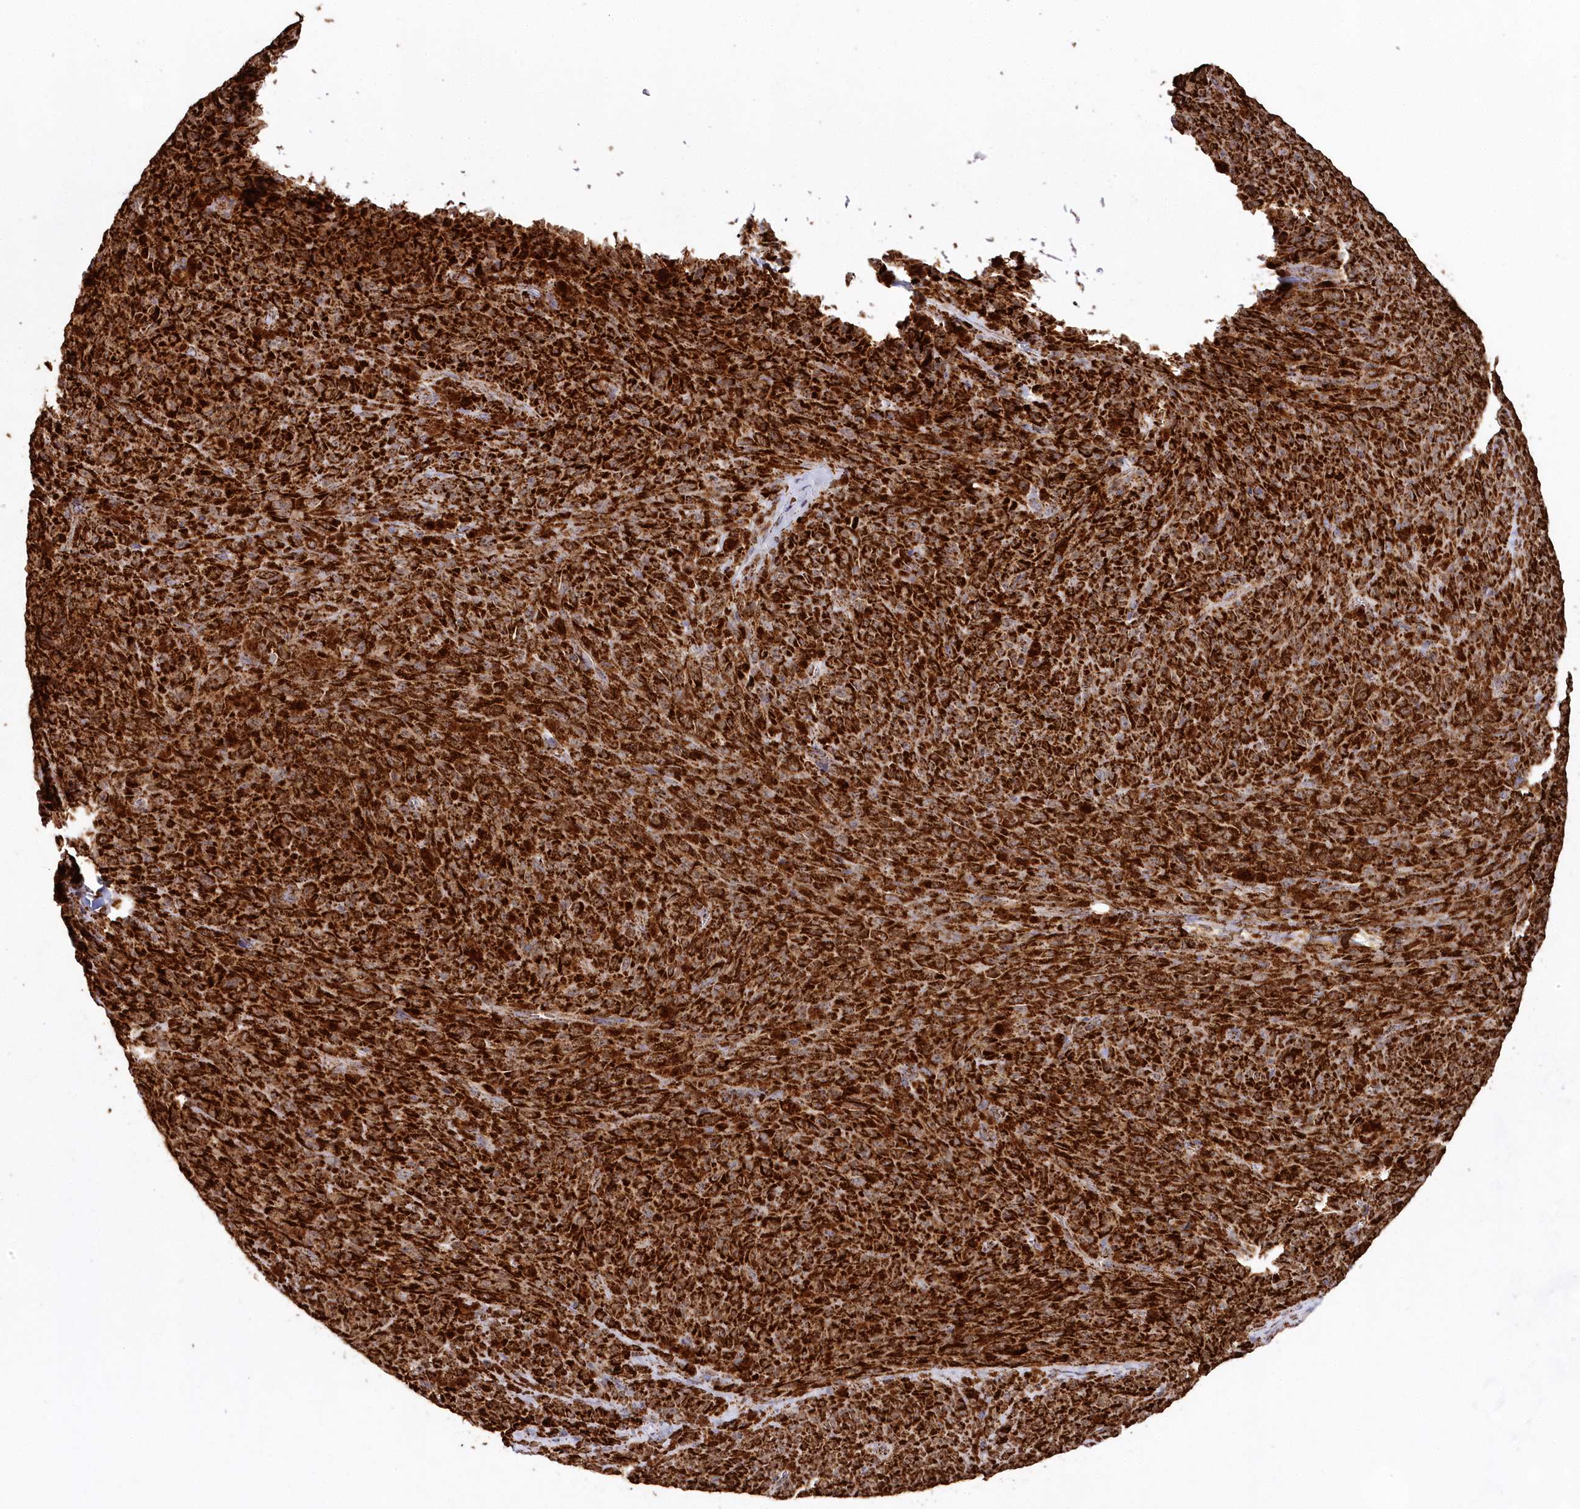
{"staining": {"intensity": "strong", "quantity": ">75%", "location": "cytoplasmic/membranous"}, "tissue": "melanoma", "cell_type": "Tumor cells", "image_type": "cancer", "snomed": [{"axis": "morphology", "description": "Malignant melanoma, NOS"}, {"axis": "topography", "description": "Skin"}], "caption": "Strong cytoplasmic/membranous positivity is identified in approximately >75% of tumor cells in malignant melanoma. (IHC, brightfield microscopy, high magnification).", "gene": "HADHB", "patient": {"sex": "female", "age": 82}}